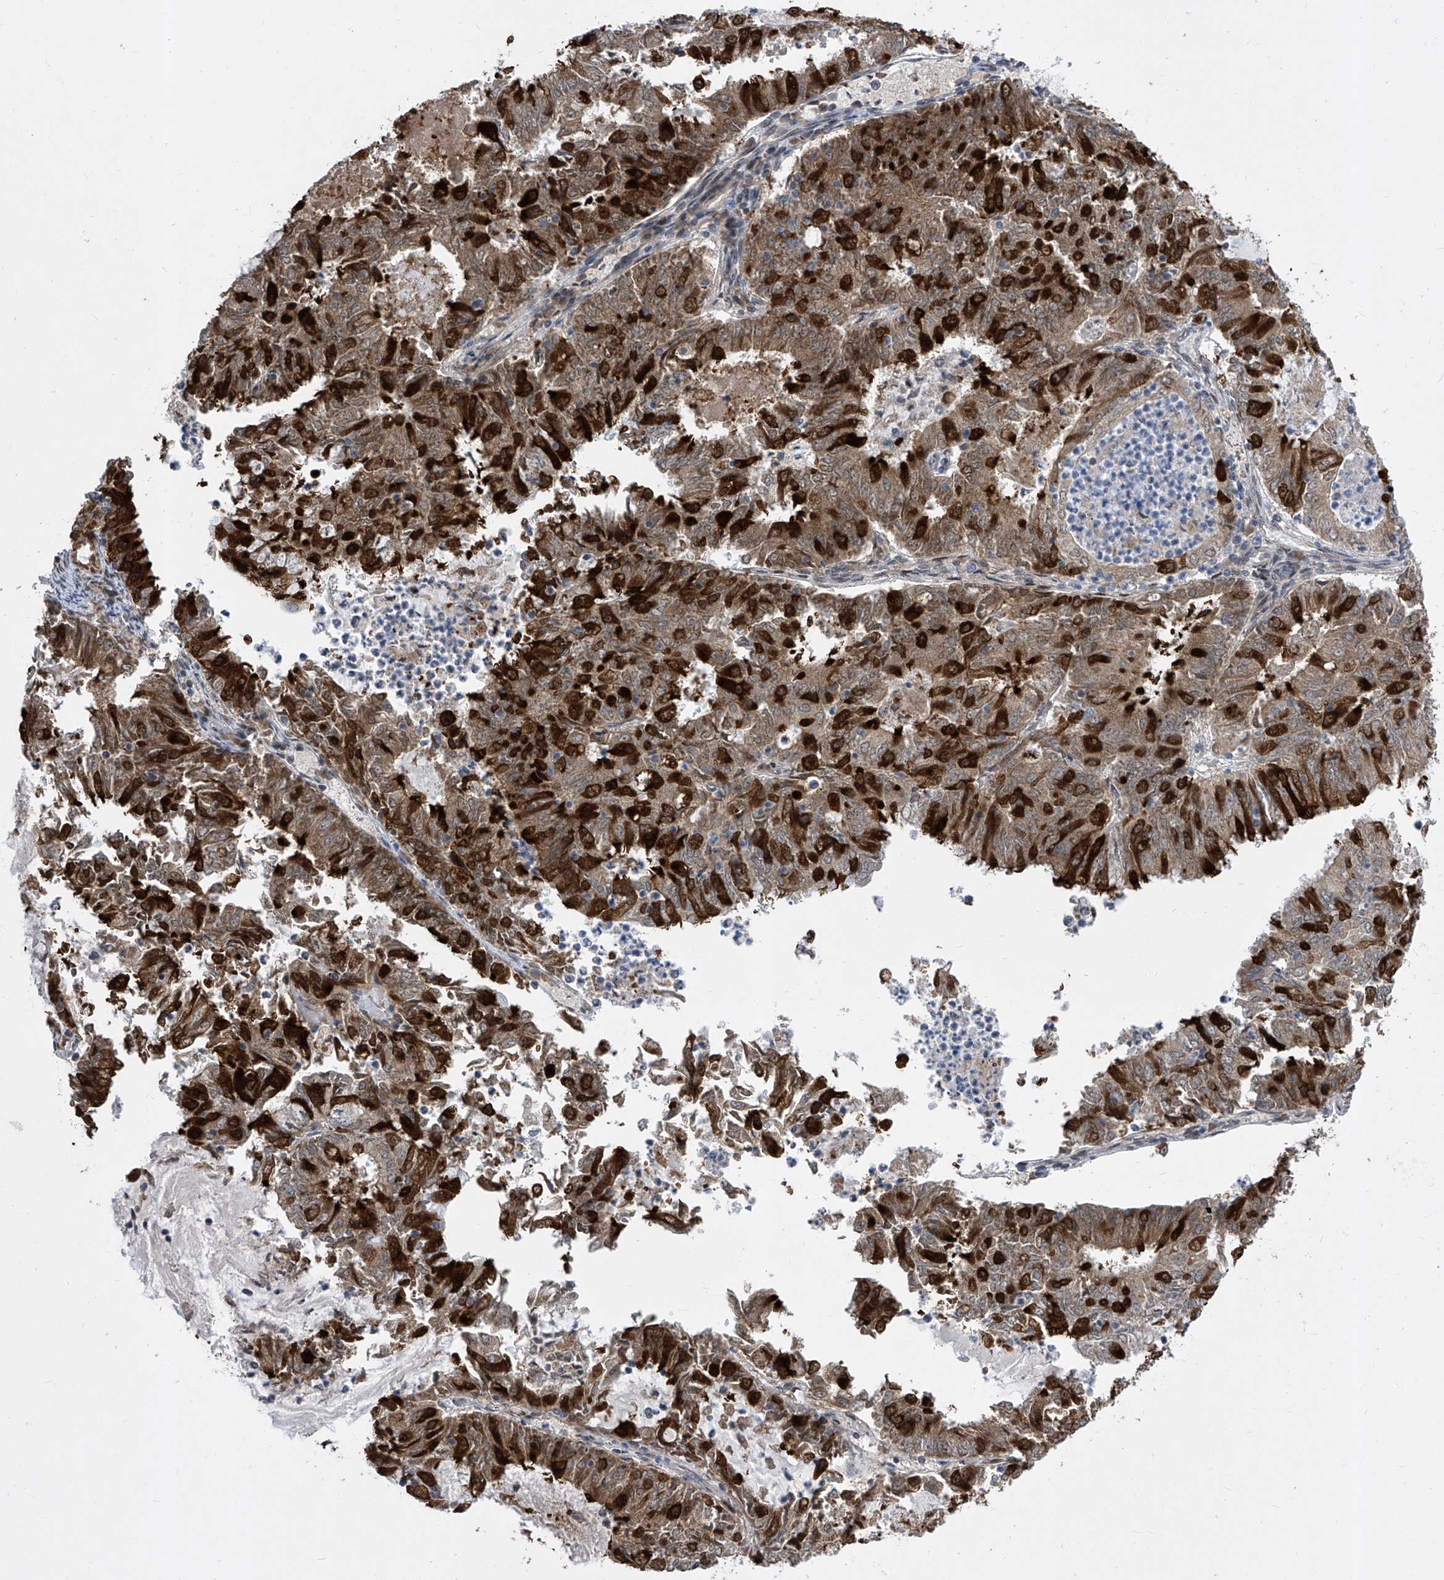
{"staining": {"intensity": "strong", "quantity": ">75%", "location": "cytoplasmic/membranous,nuclear"}, "tissue": "endometrial cancer", "cell_type": "Tumor cells", "image_type": "cancer", "snomed": [{"axis": "morphology", "description": "Adenocarcinoma, NOS"}, {"axis": "topography", "description": "Endometrium"}], "caption": "High-magnification brightfield microscopy of endometrial cancer (adenocarcinoma) stained with DAB (3,3'-diaminobenzidine) (brown) and counterstained with hematoxylin (blue). tumor cells exhibit strong cytoplasmic/membranous and nuclear positivity is appreciated in about>75% of cells. (DAB (3,3'-diaminobenzidine) IHC, brown staining for protein, blue staining for nuclei).", "gene": "CETN2", "patient": {"sex": "female", "age": 57}}